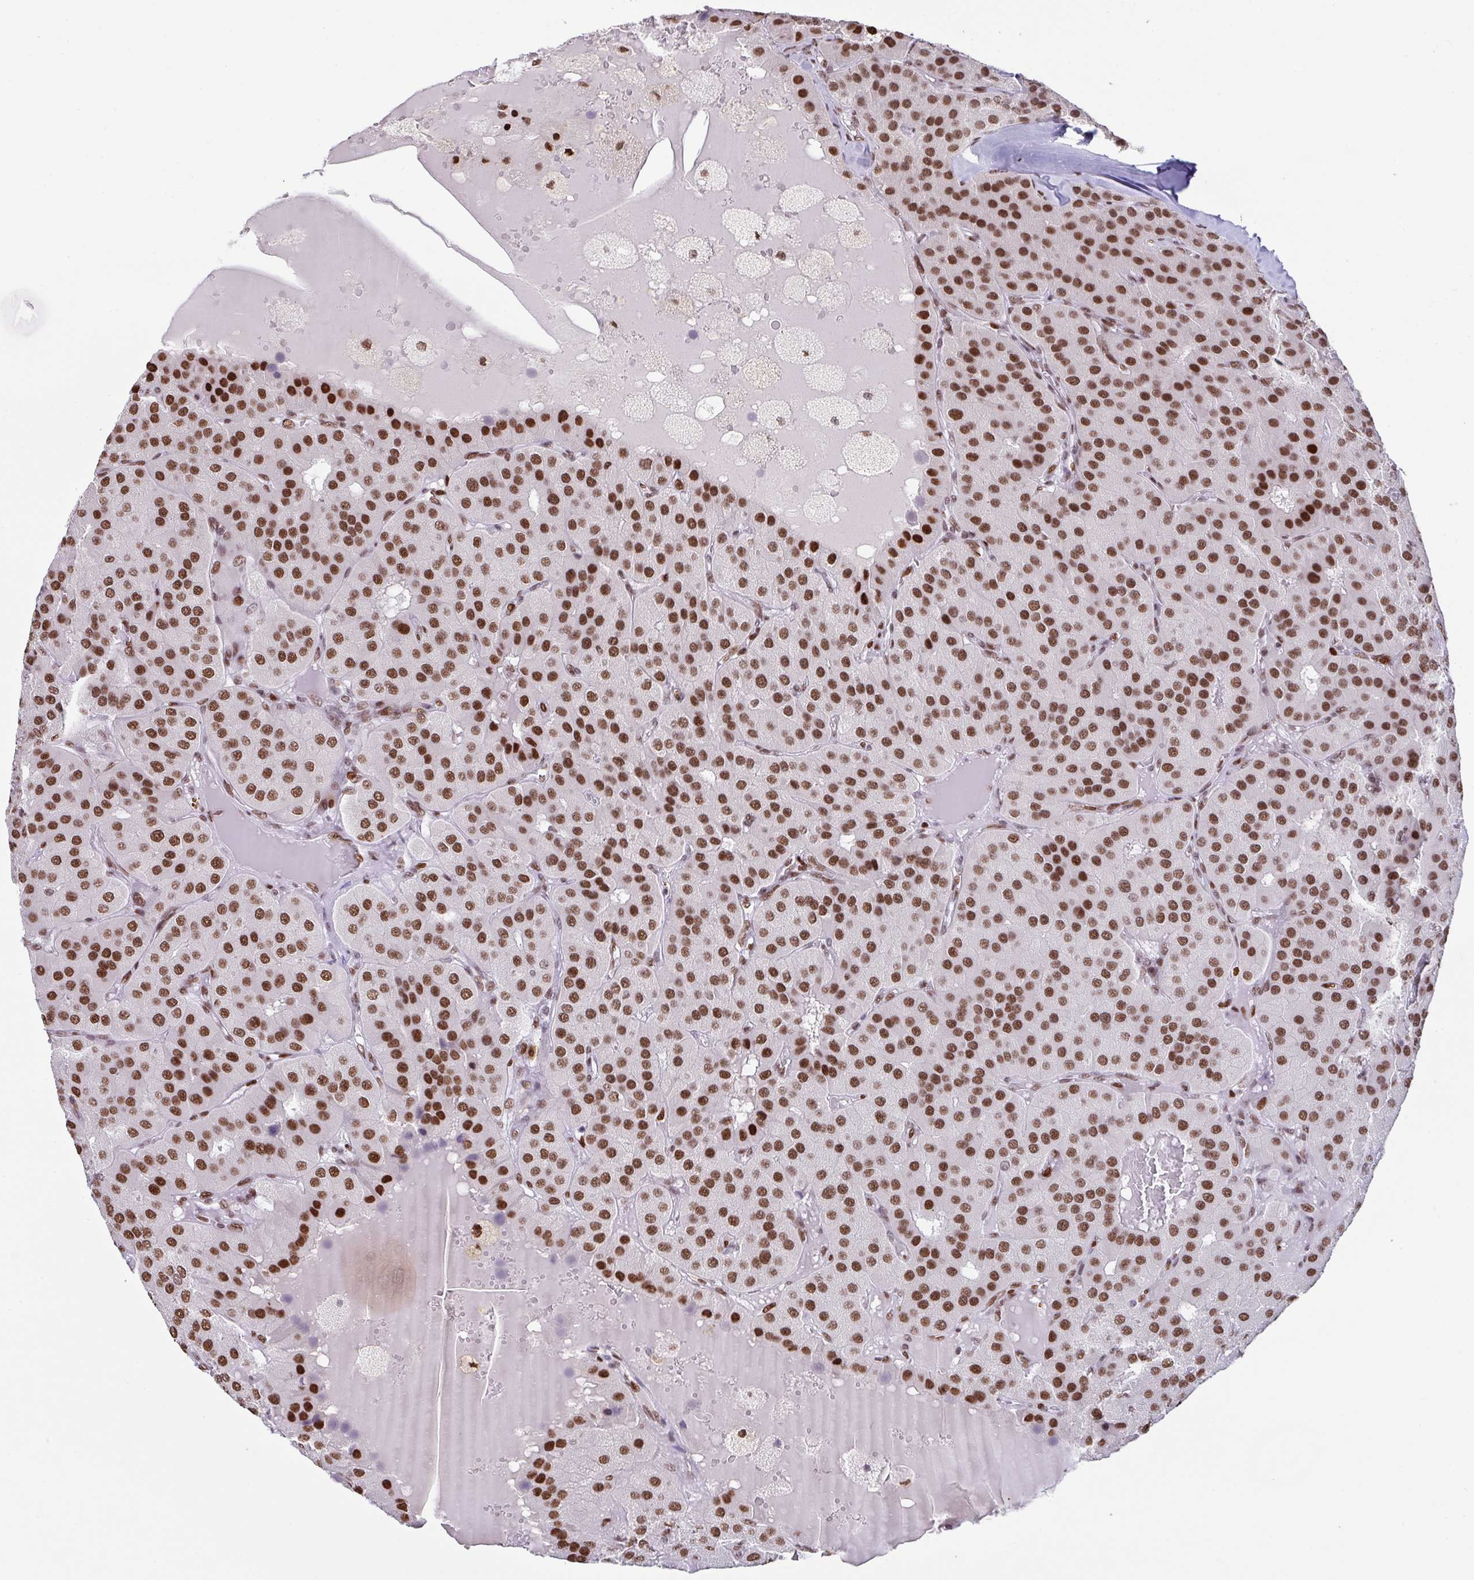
{"staining": {"intensity": "strong", "quantity": ">75%", "location": "nuclear"}, "tissue": "parathyroid gland", "cell_type": "Glandular cells", "image_type": "normal", "snomed": [{"axis": "morphology", "description": "Normal tissue, NOS"}, {"axis": "morphology", "description": "Adenoma, NOS"}, {"axis": "topography", "description": "Parathyroid gland"}], "caption": "Protein expression analysis of unremarkable parathyroid gland displays strong nuclear positivity in approximately >75% of glandular cells.", "gene": "CLP1", "patient": {"sex": "female", "age": 86}}